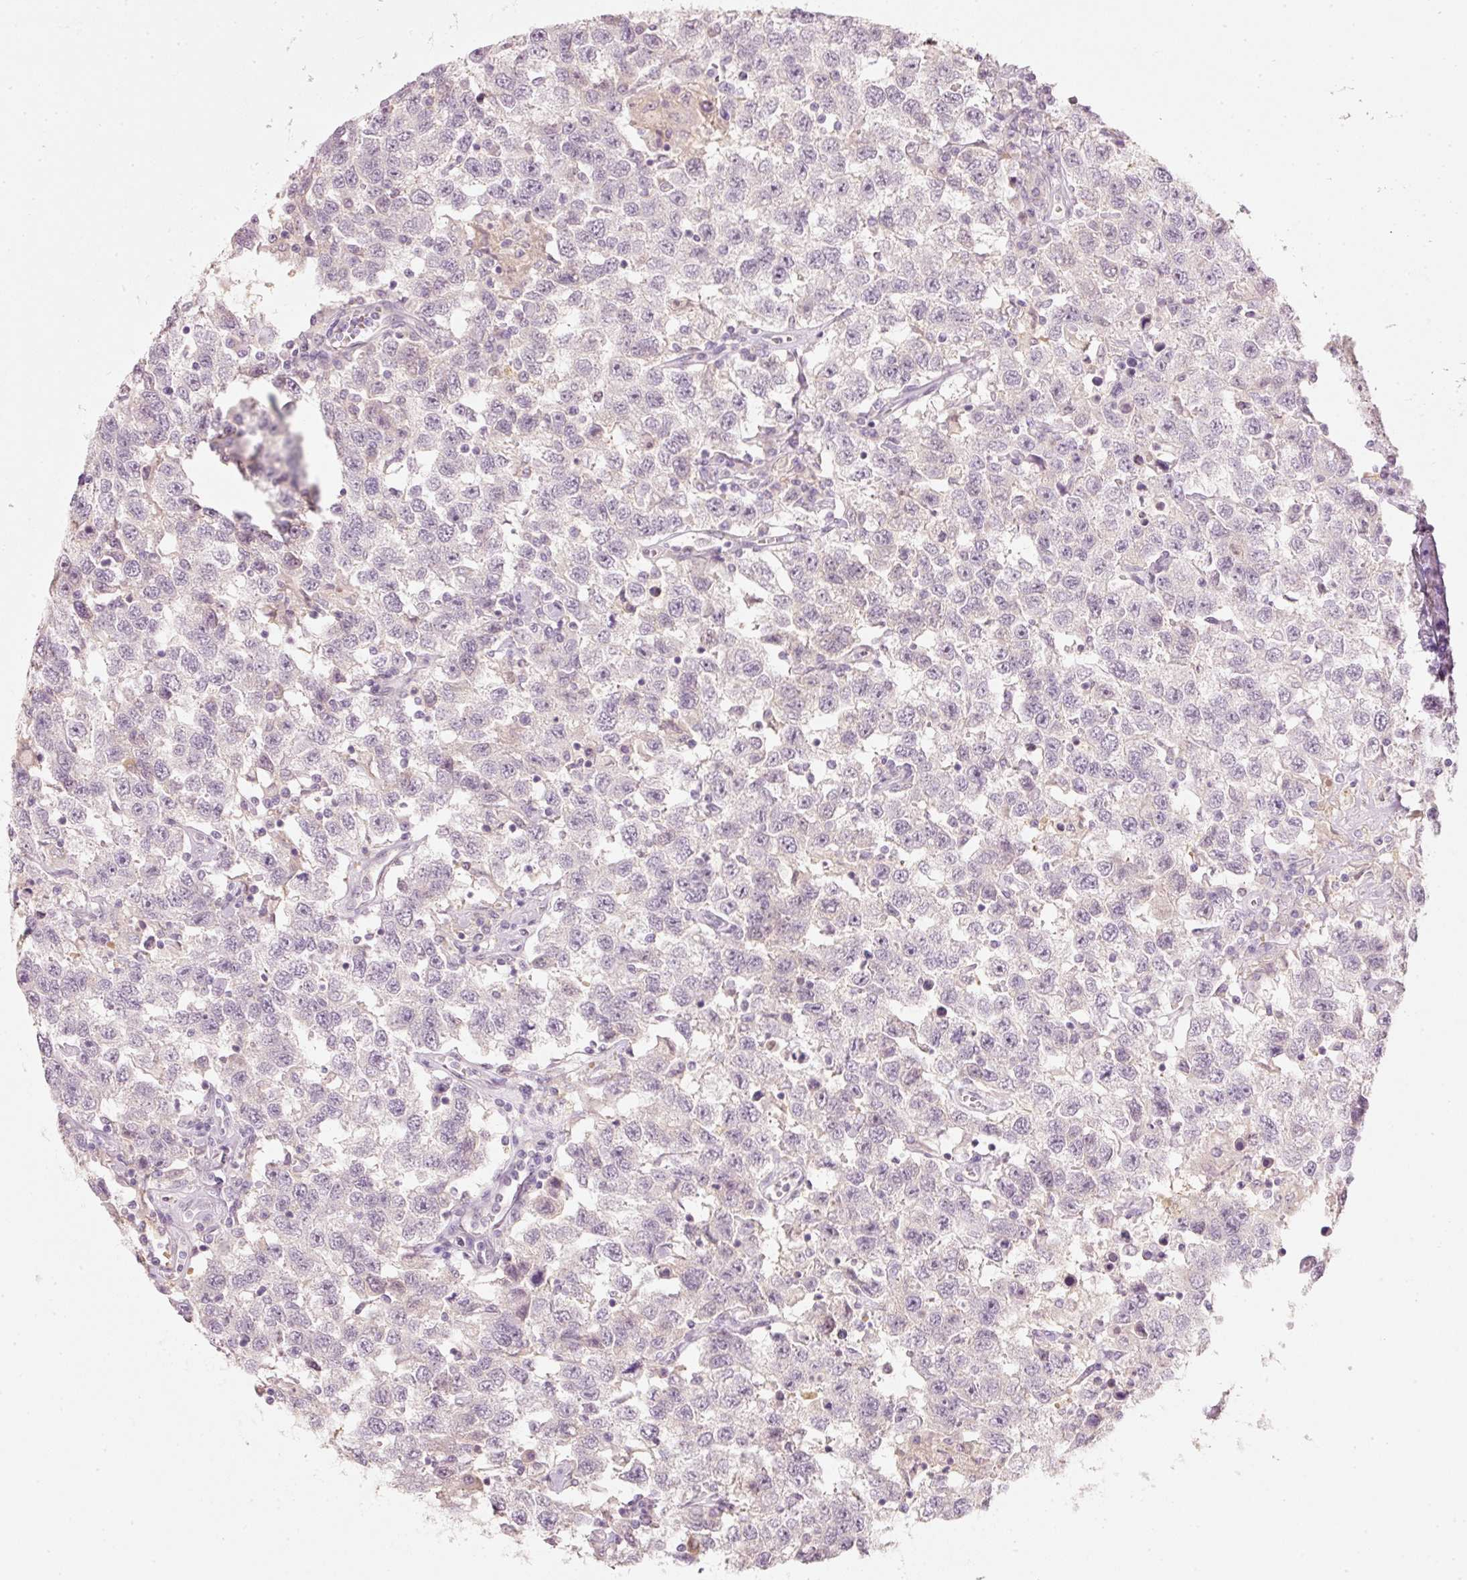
{"staining": {"intensity": "negative", "quantity": "none", "location": "none"}, "tissue": "testis cancer", "cell_type": "Tumor cells", "image_type": "cancer", "snomed": [{"axis": "morphology", "description": "Seminoma, NOS"}, {"axis": "topography", "description": "Testis"}], "caption": "Immunohistochemical staining of human seminoma (testis) exhibits no significant expression in tumor cells.", "gene": "STEAP1", "patient": {"sex": "male", "age": 41}}